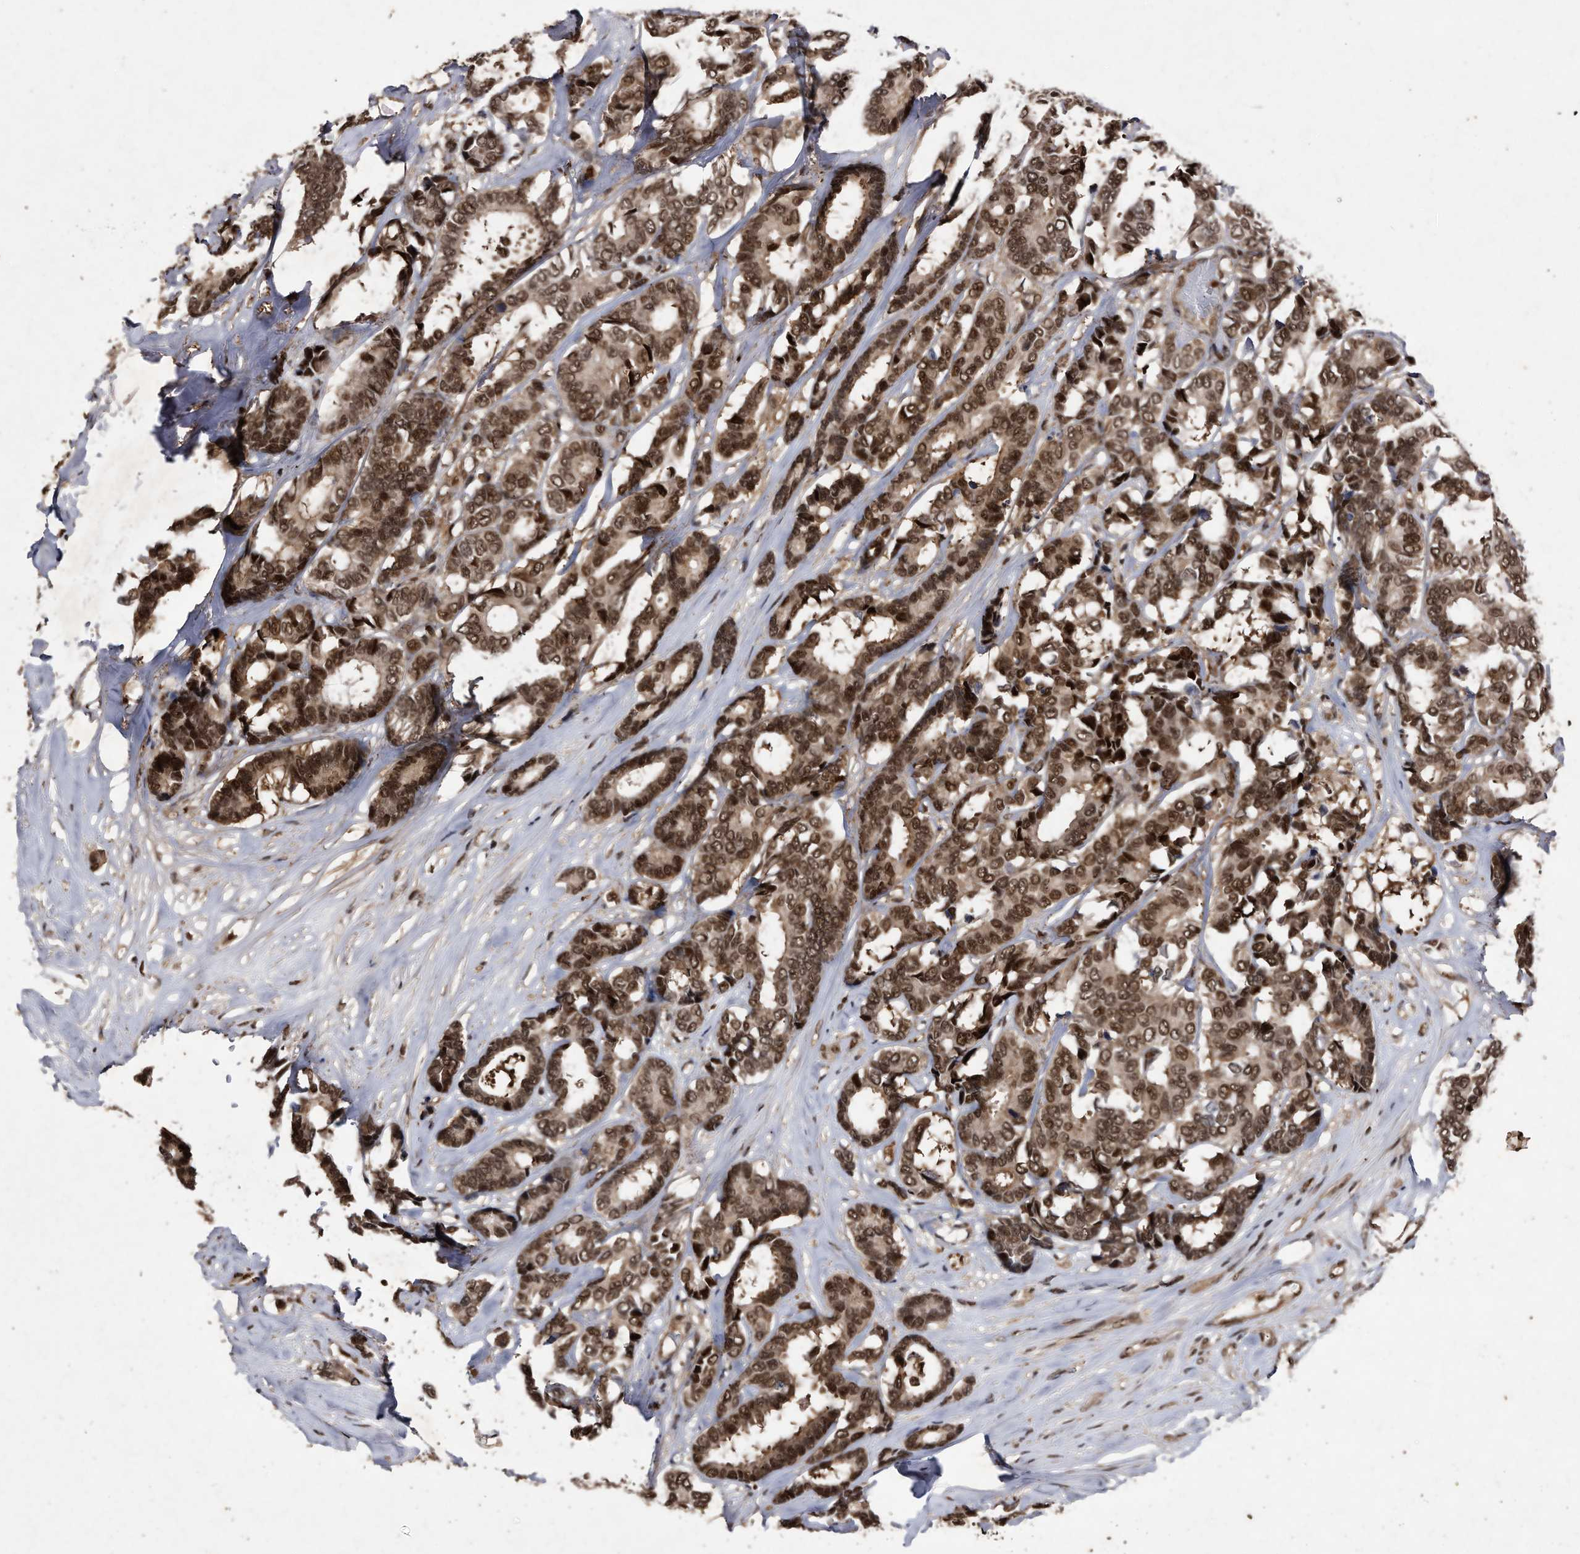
{"staining": {"intensity": "strong", "quantity": ">75%", "location": "nuclear"}, "tissue": "breast cancer", "cell_type": "Tumor cells", "image_type": "cancer", "snomed": [{"axis": "morphology", "description": "Duct carcinoma"}, {"axis": "topography", "description": "Breast"}], "caption": "Breast infiltrating ductal carcinoma stained with a protein marker demonstrates strong staining in tumor cells.", "gene": "RAD23B", "patient": {"sex": "female", "age": 87}}